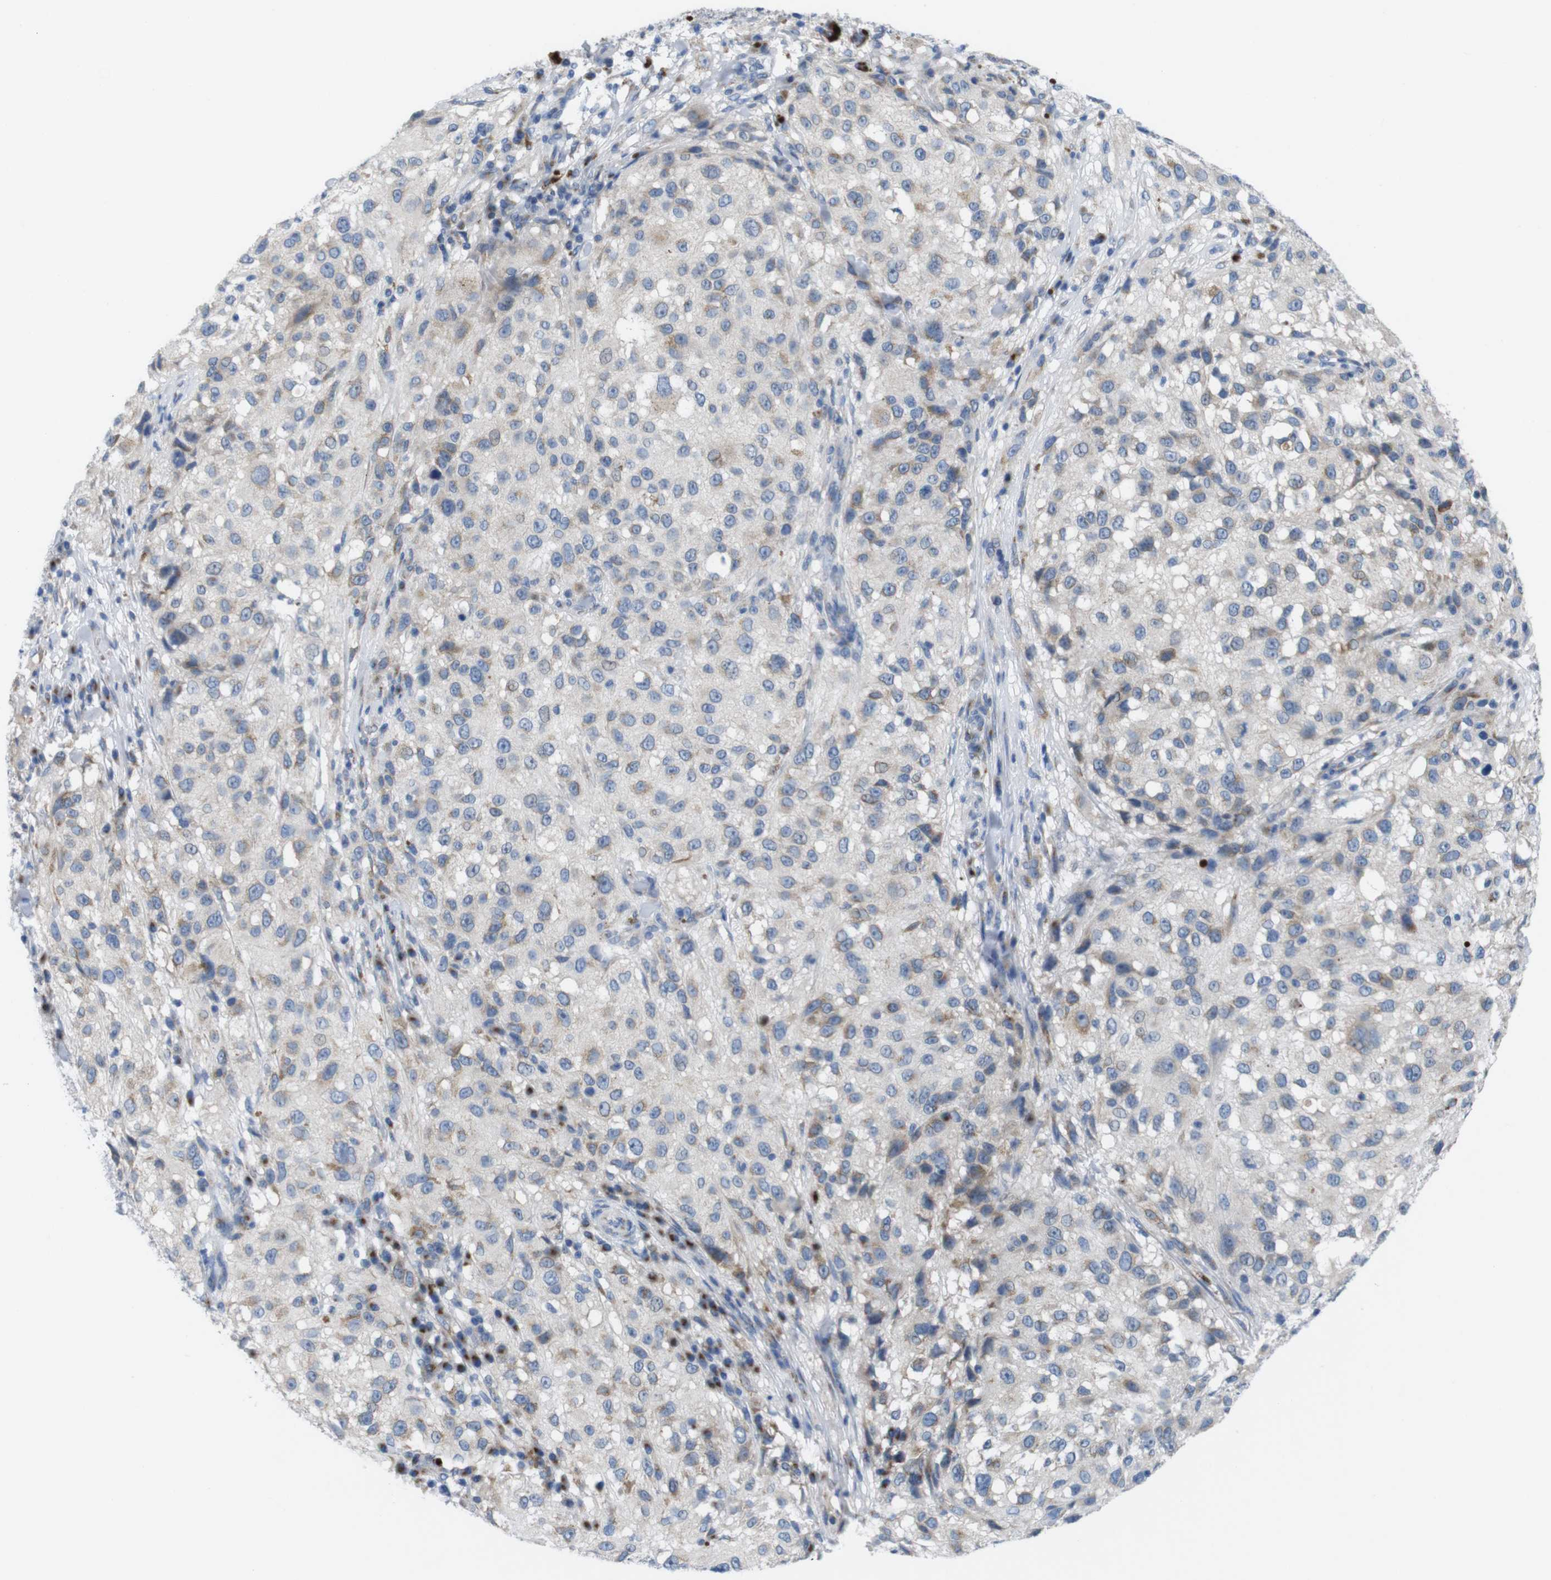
{"staining": {"intensity": "weak", "quantity": "25%-75%", "location": "cytoplasmic/membranous"}, "tissue": "melanoma", "cell_type": "Tumor cells", "image_type": "cancer", "snomed": [{"axis": "morphology", "description": "Necrosis, NOS"}, {"axis": "morphology", "description": "Malignant melanoma, NOS"}, {"axis": "topography", "description": "Skin"}], "caption": "Approximately 25%-75% of tumor cells in human melanoma demonstrate weak cytoplasmic/membranous protein staining as visualized by brown immunohistochemical staining.", "gene": "GOLGA2", "patient": {"sex": "female", "age": 87}}